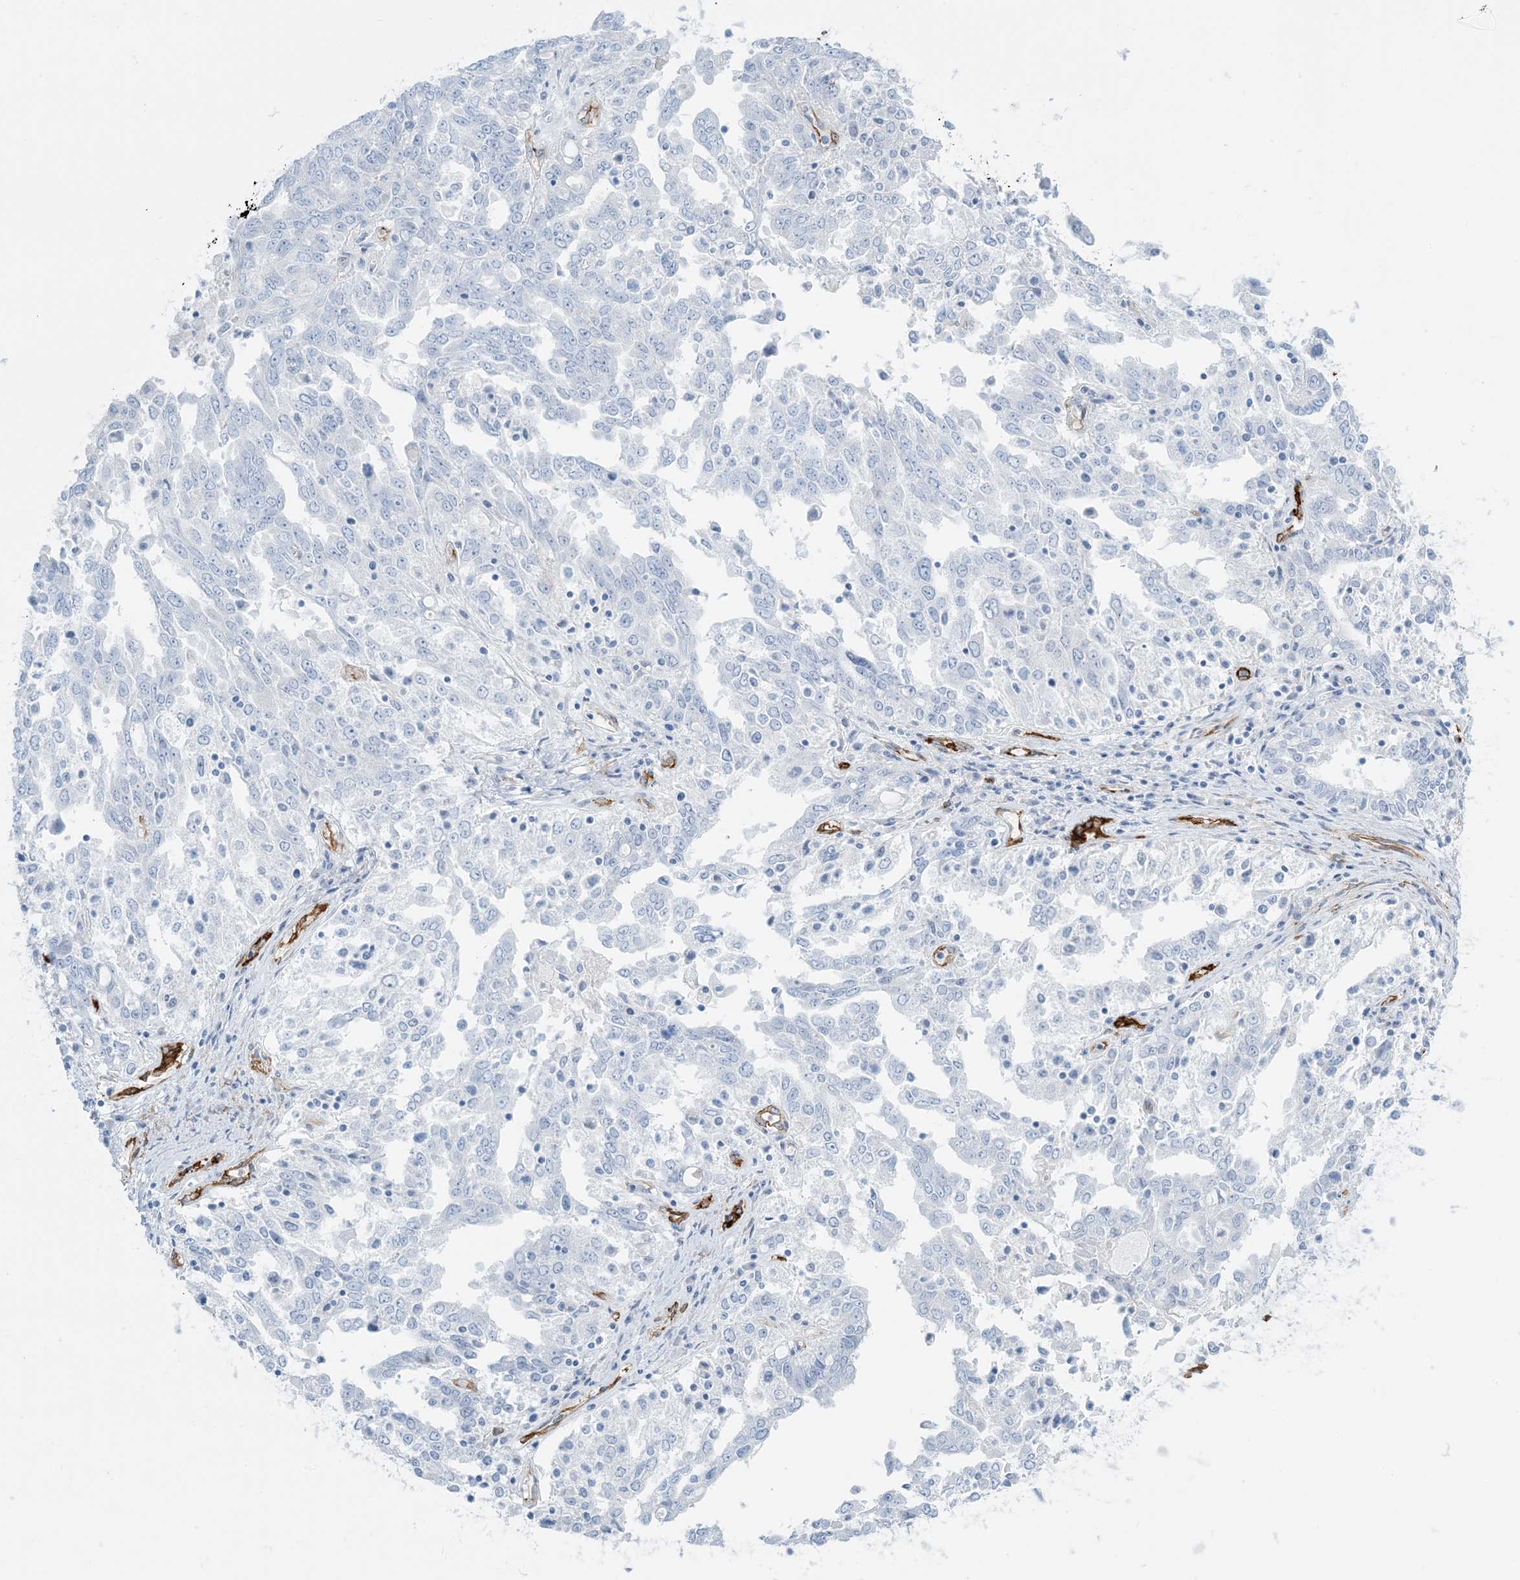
{"staining": {"intensity": "negative", "quantity": "none", "location": "none"}, "tissue": "ovarian cancer", "cell_type": "Tumor cells", "image_type": "cancer", "snomed": [{"axis": "morphology", "description": "Carcinoma, endometroid"}, {"axis": "topography", "description": "Ovary"}], "caption": "A histopathology image of endometroid carcinoma (ovarian) stained for a protein shows no brown staining in tumor cells.", "gene": "EPS8L3", "patient": {"sex": "female", "age": 62}}